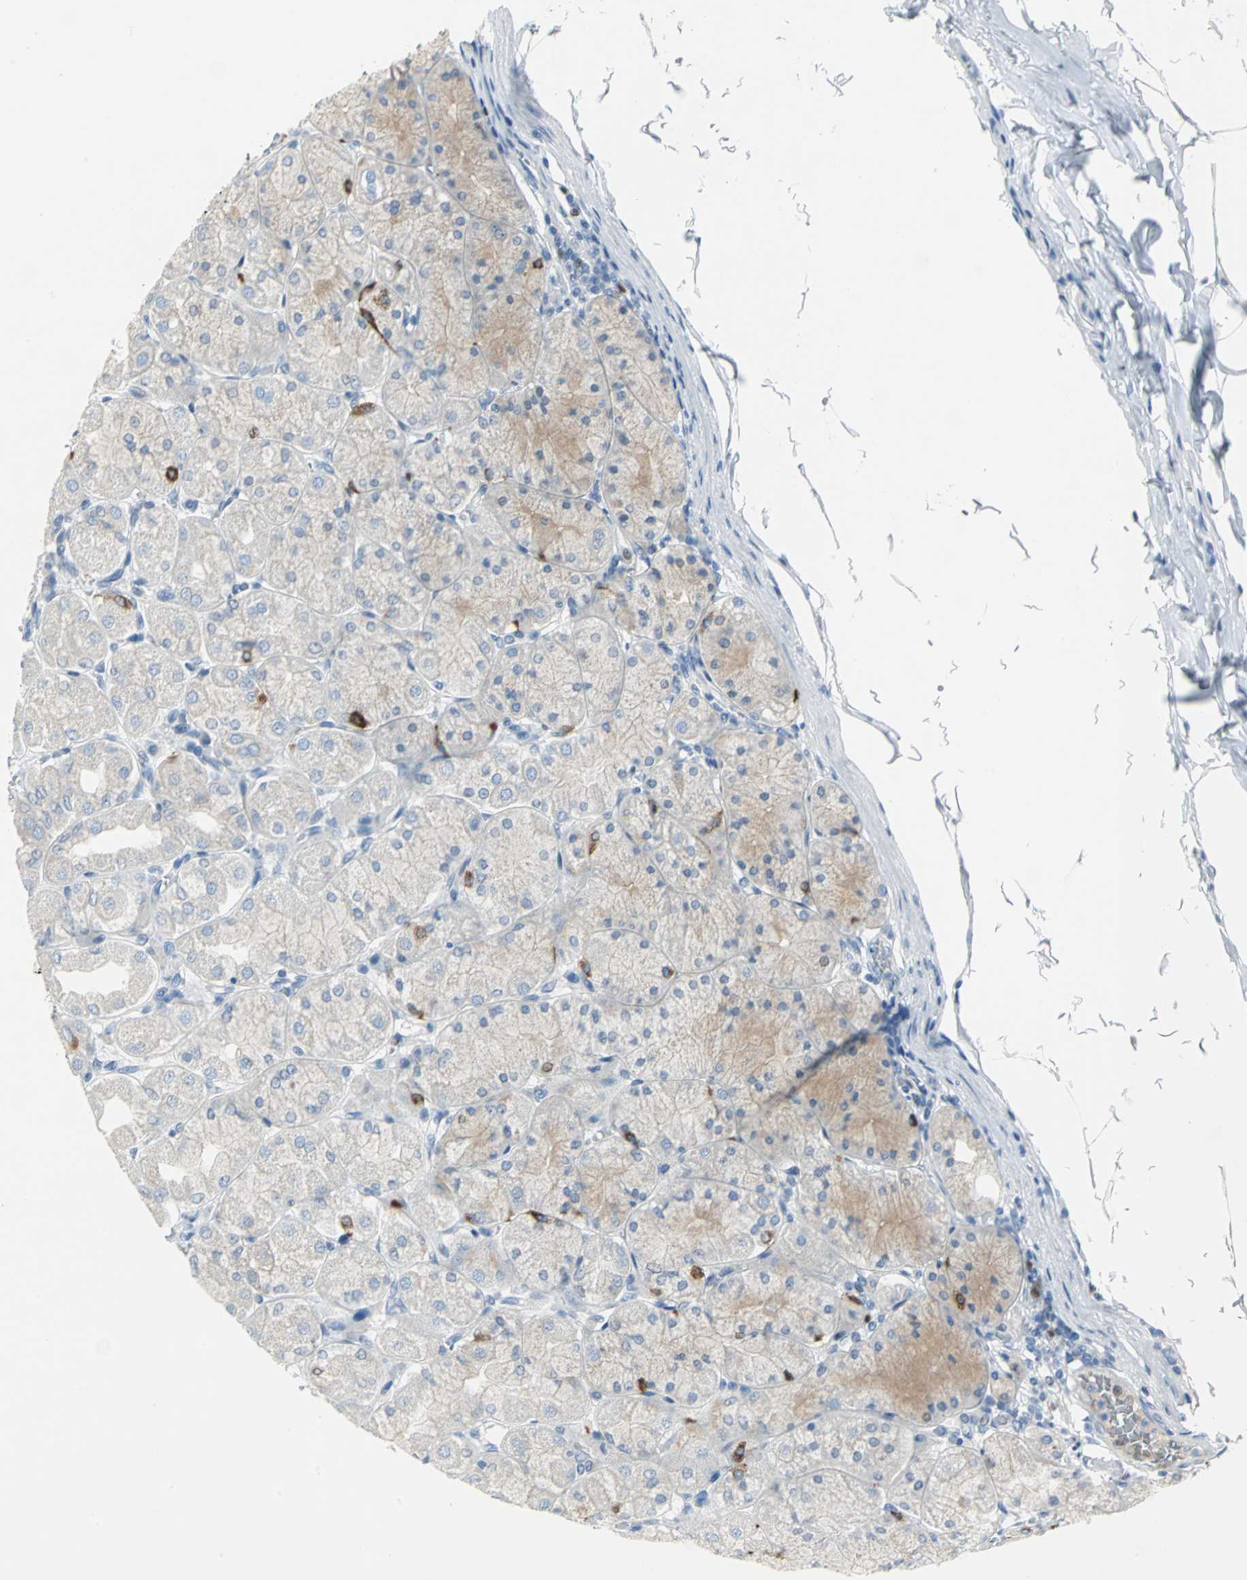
{"staining": {"intensity": "strong", "quantity": "25%-75%", "location": "cytoplasmic/membranous,nuclear"}, "tissue": "stomach", "cell_type": "Glandular cells", "image_type": "normal", "snomed": [{"axis": "morphology", "description": "Normal tissue, NOS"}, {"axis": "topography", "description": "Stomach, upper"}], "caption": "Protein expression analysis of unremarkable human stomach reveals strong cytoplasmic/membranous,nuclear positivity in approximately 25%-75% of glandular cells.", "gene": "MCM4", "patient": {"sex": "female", "age": 56}}